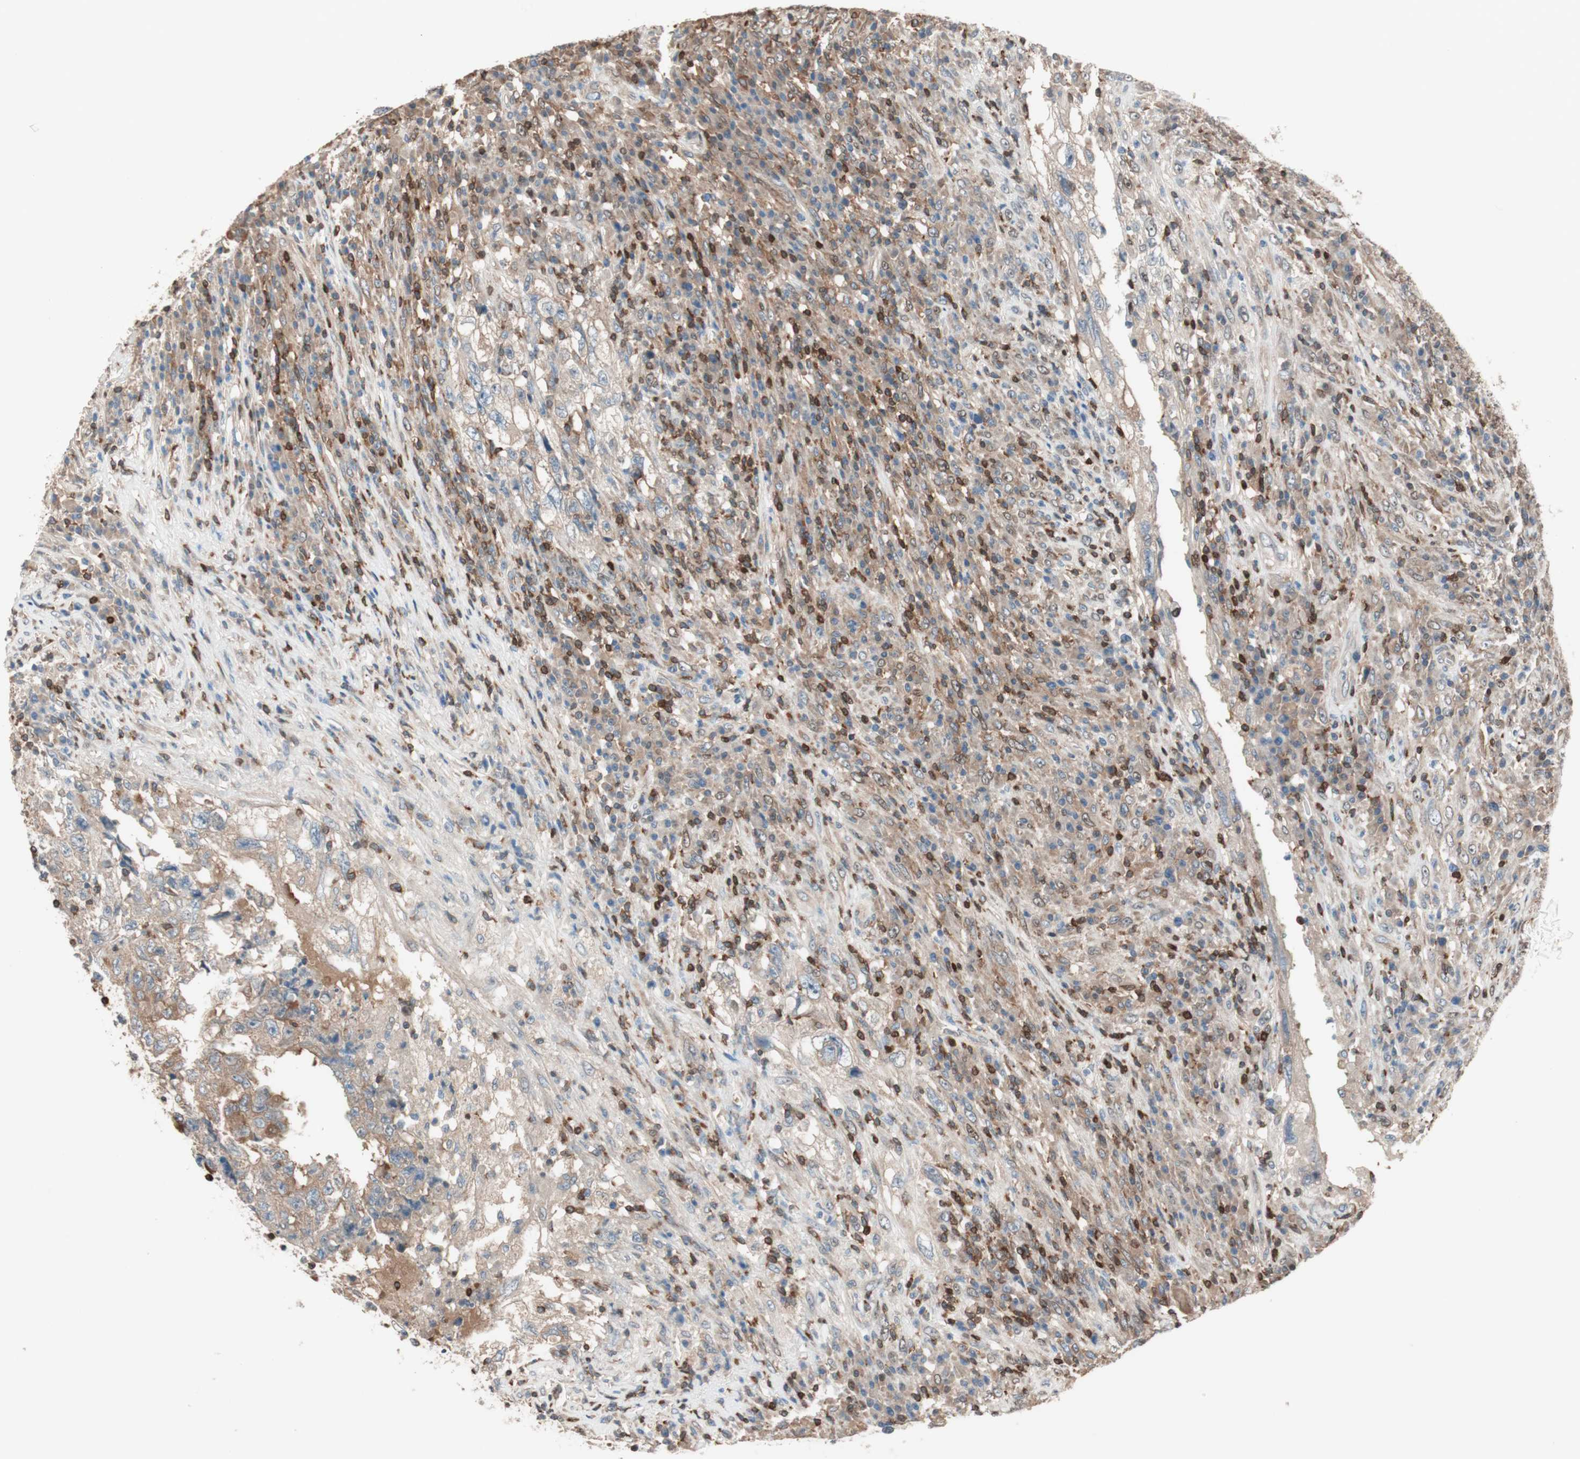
{"staining": {"intensity": "moderate", "quantity": ">75%", "location": "cytoplasmic/membranous"}, "tissue": "testis cancer", "cell_type": "Tumor cells", "image_type": "cancer", "snomed": [{"axis": "morphology", "description": "Necrosis, NOS"}, {"axis": "morphology", "description": "Carcinoma, Embryonal, NOS"}, {"axis": "topography", "description": "Testis"}], "caption": "Immunohistochemistry (IHC) of testis cancer reveals medium levels of moderate cytoplasmic/membranous positivity in approximately >75% of tumor cells.", "gene": "BIN1", "patient": {"sex": "male", "age": 19}}